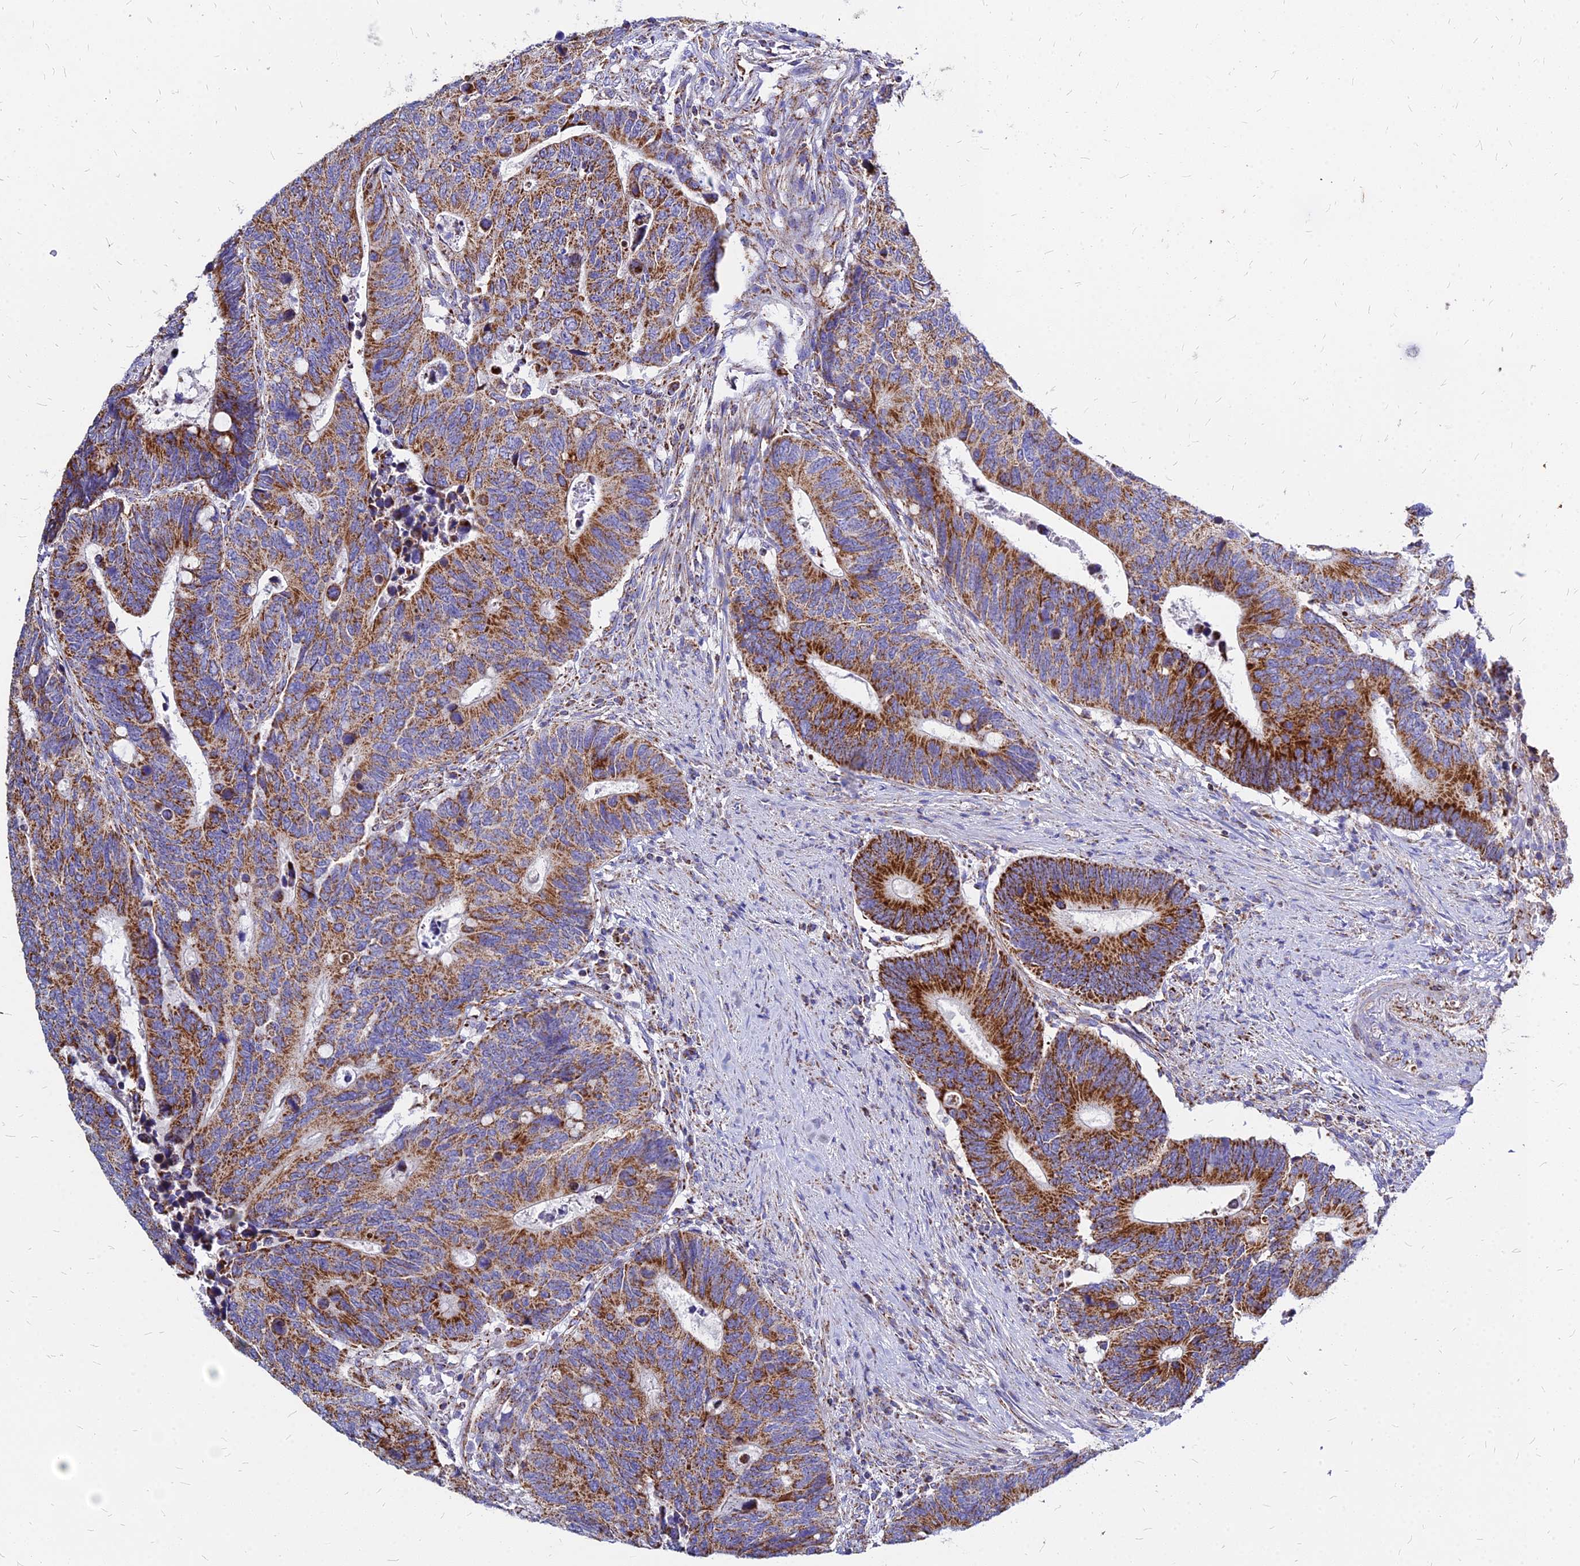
{"staining": {"intensity": "strong", "quantity": ">75%", "location": "cytoplasmic/membranous"}, "tissue": "colorectal cancer", "cell_type": "Tumor cells", "image_type": "cancer", "snomed": [{"axis": "morphology", "description": "Adenocarcinoma, NOS"}, {"axis": "topography", "description": "Colon"}], "caption": "About >75% of tumor cells in colorectal cancer show strong cytoplasmic/membranous protein staining as visualized by brown immunohistochemical staining.", "gene": "DLD", "patient": {"sex": "male", "age": 87}}